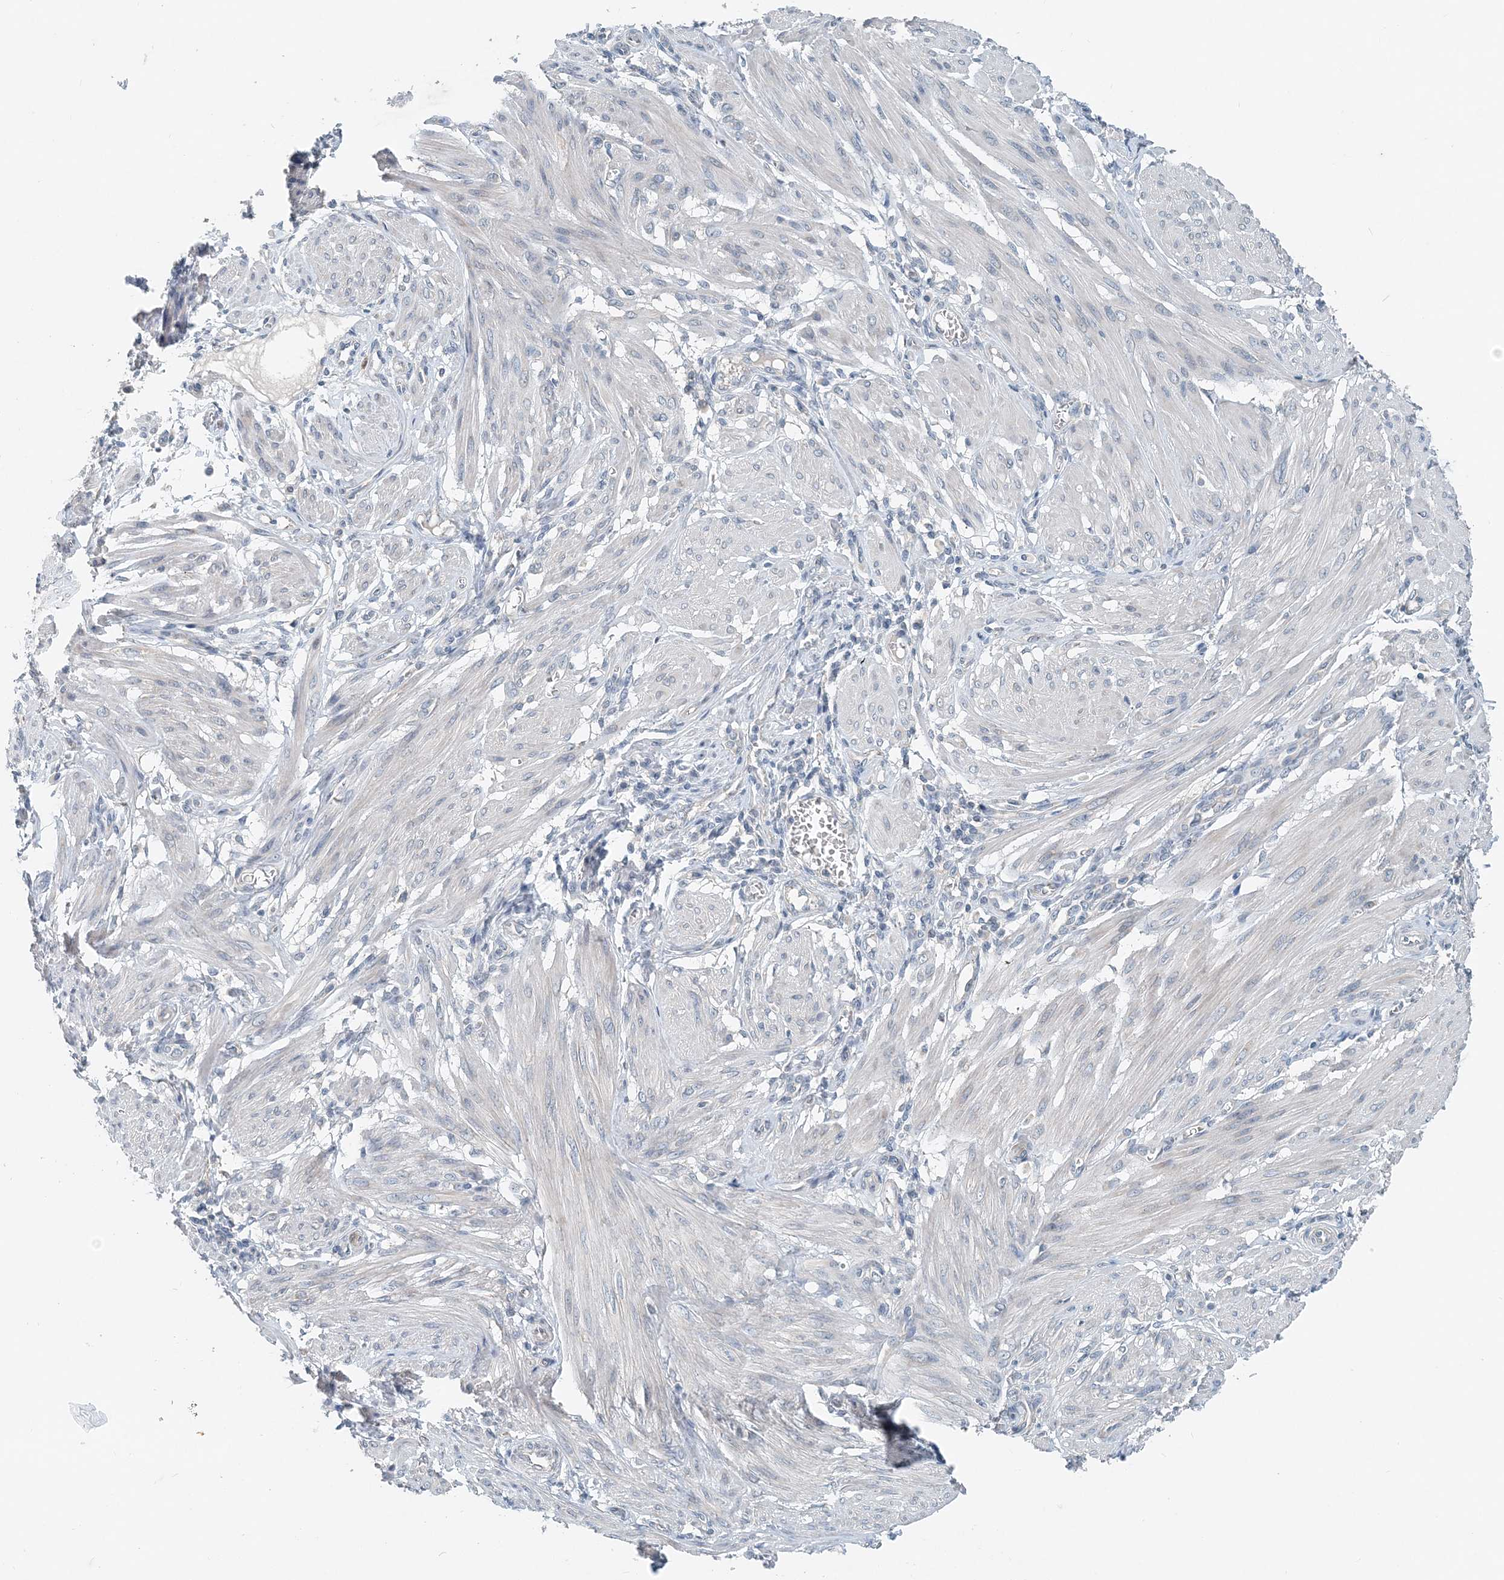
{"staining": {"intensity": "negative", "quantity": "none", "location": "none"}, "tissue": "smooth muscle", "cell_type": "Smooth muscle cells", "image_type": "normal", "snomed": [{"axis": "morphology", "description": "Normal tissue, NOS"}, {"axis": "topography", "description": "Smooth muscle"}], "caption": "Smooth muscle cells are negative for brown protein staining in benign smooth muscle. (DAB (3,3'-diaminobenzidine) immunohistochemistry, high magnification).", "gene": "EEF1A2", "patient": {"sex": "female", "age": 39}}